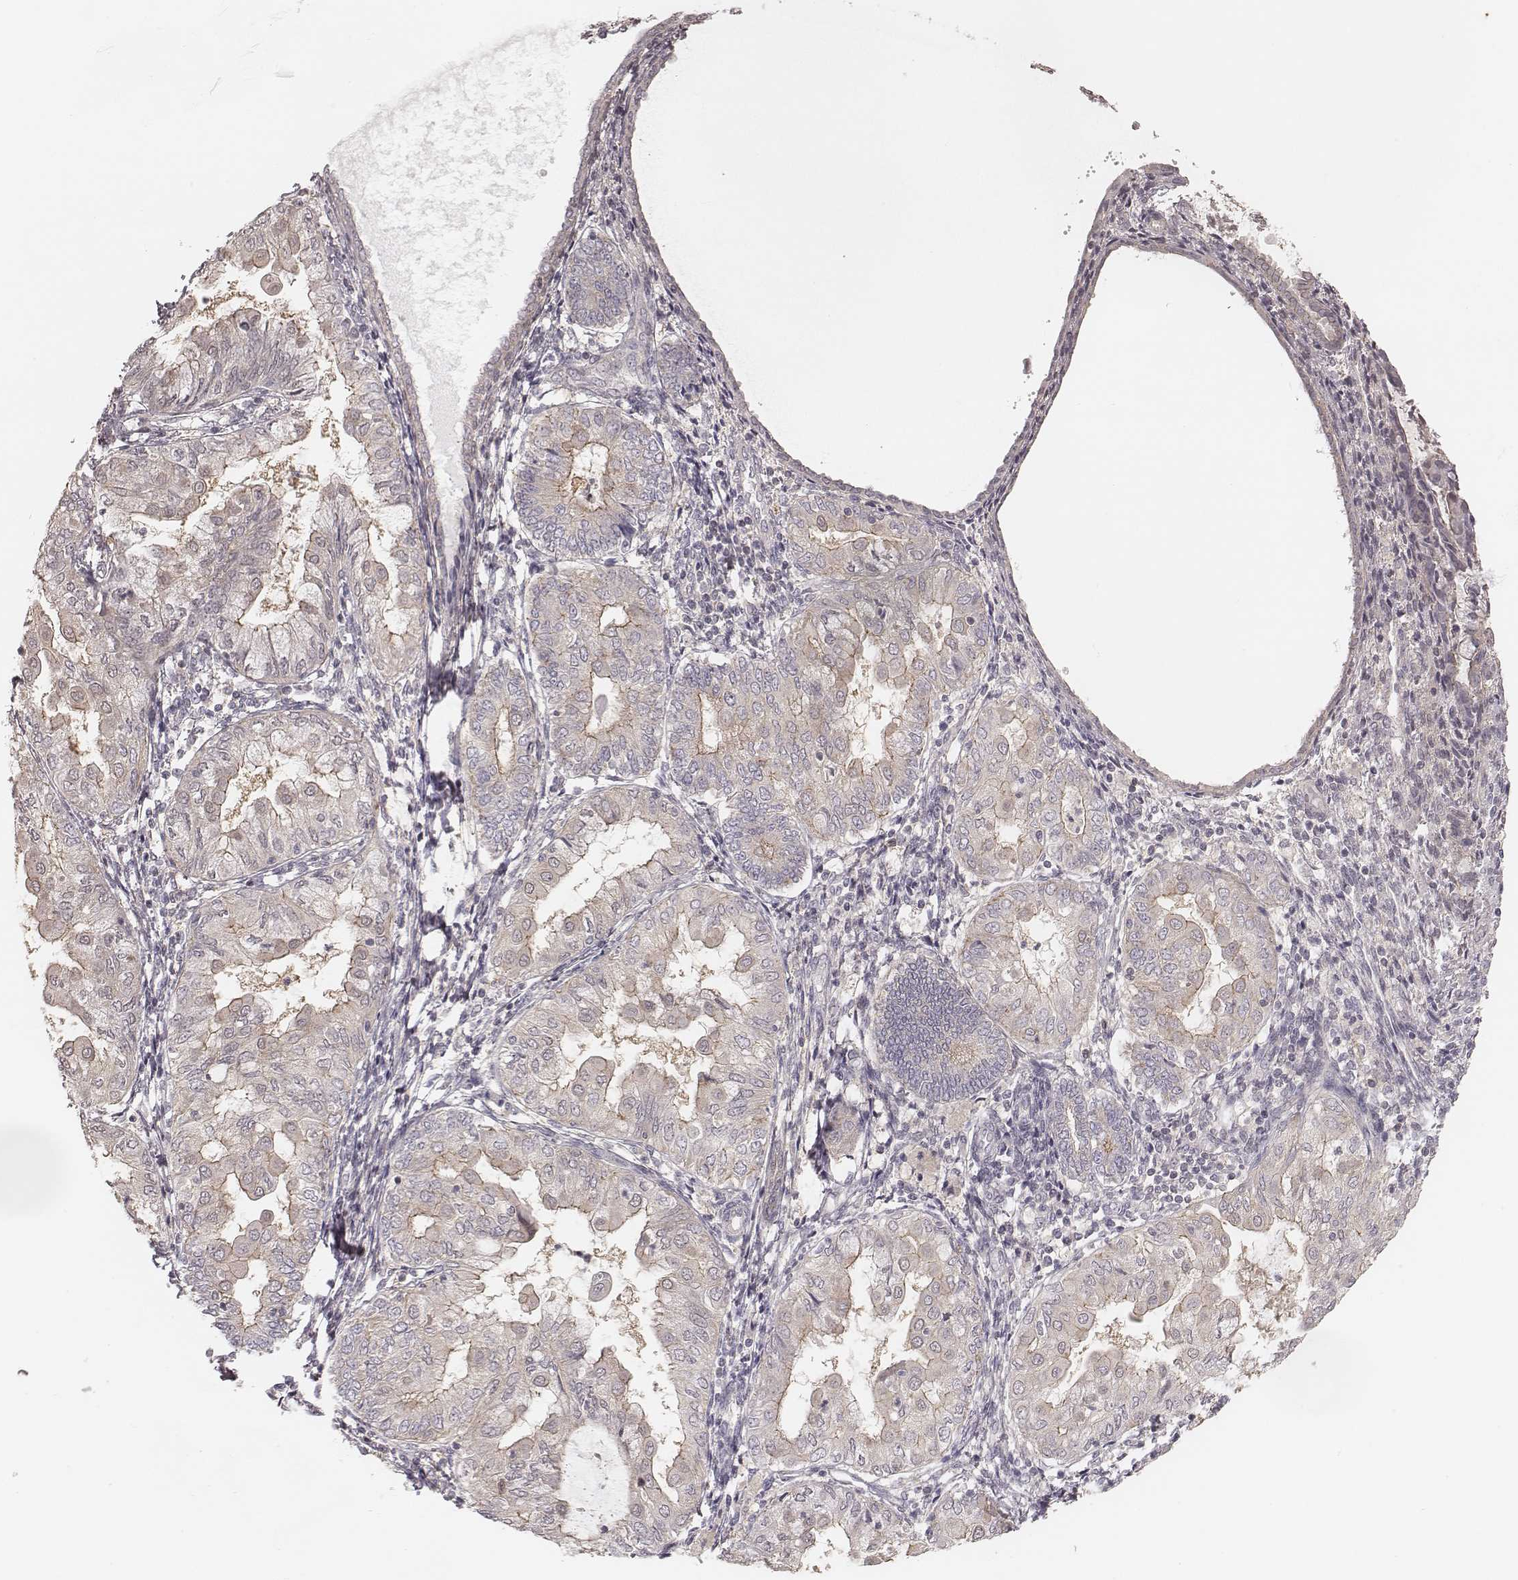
{"staining": {"intensity": "moderate", "quantity": "<25%", "location": "cytoplasmic/membranous"}, "tissue": "endometrial cancer", "cell_type": "Tumor cells", "image_type": "cancer", "snomed": [{"axis": "morphology", "description": "Adenocarcinoma, NOS"}, {"axis": "topography", "description": "Endometrium"}], "caption": "Endometrial cancer stained with DAB (3,3'-diaminobenzidine) IHC shows low levels of moderate cytoplasmic/membranous staining in about <25% of tumor cells. Immunohistochemistry stains the protein of interest in brown and the nuclei are stained blue.", "gene": "TDRD5", "patient": {"sex": "female", "age": 68}}